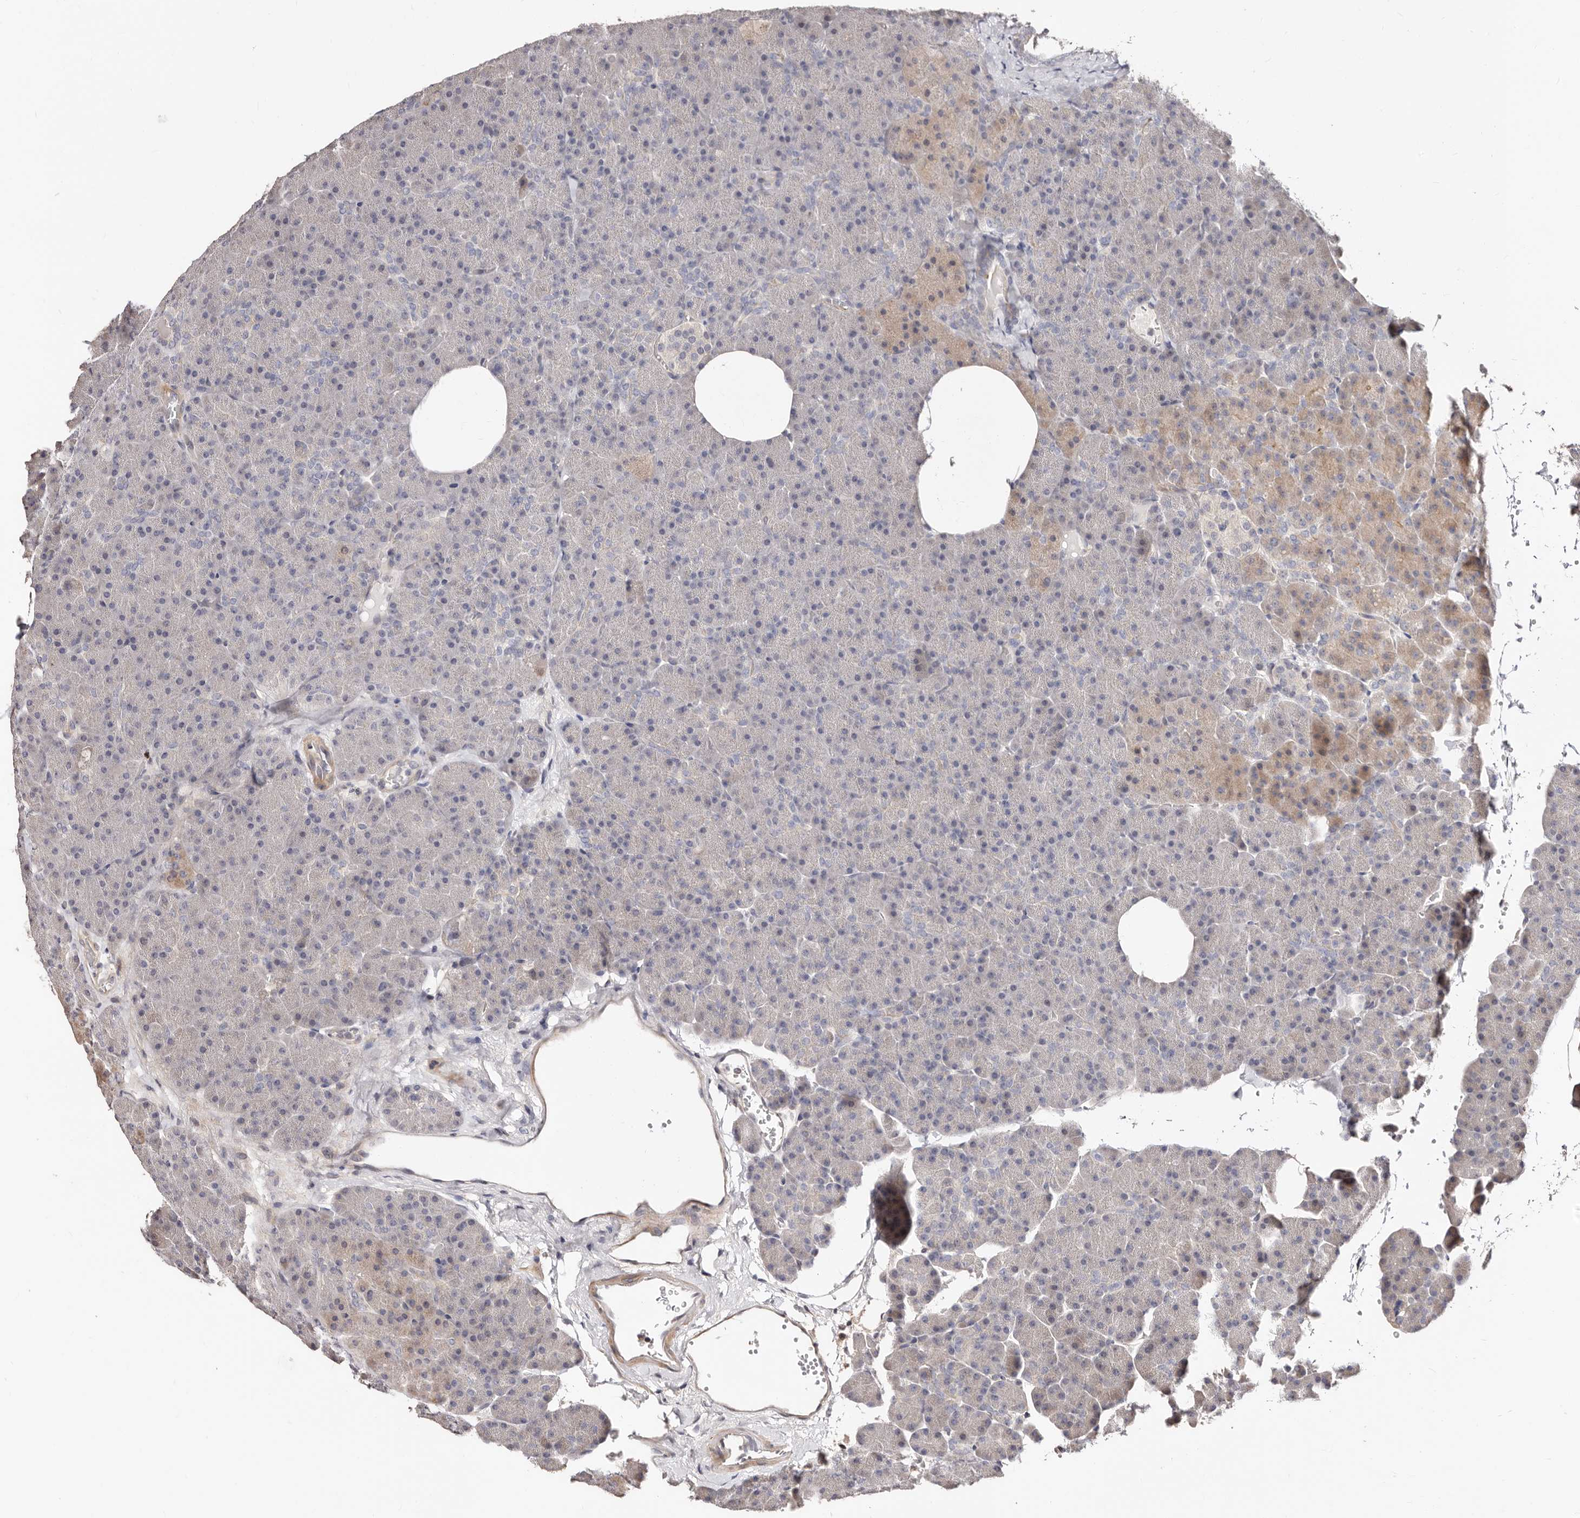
{"staining": {"intensity": "weak", "quantity": "<25%", "location": "cytoplasmic/membranous"}, "tissue": "pancreas", "cell_type": "Exocrine glandular cells", "image_type": "normal", "snomed": [{"axis": "morphology", "description": "Normal tissue, NOS"}, {"axis": "morphology", "description": "Carcinoid, malignant, NOS"}, {"axis": "topography", "description": "Pancreas"}], "caption": "Immunohistochemical staining of unremarkable pancreas displays no significant positivity in exocrine glandular cells. (Brightfield microscopy of DAB immunohistochemistry (IHC) at high magnification).", "gene": "APOL6", "patient": {"sex": "female", "age": 35}}